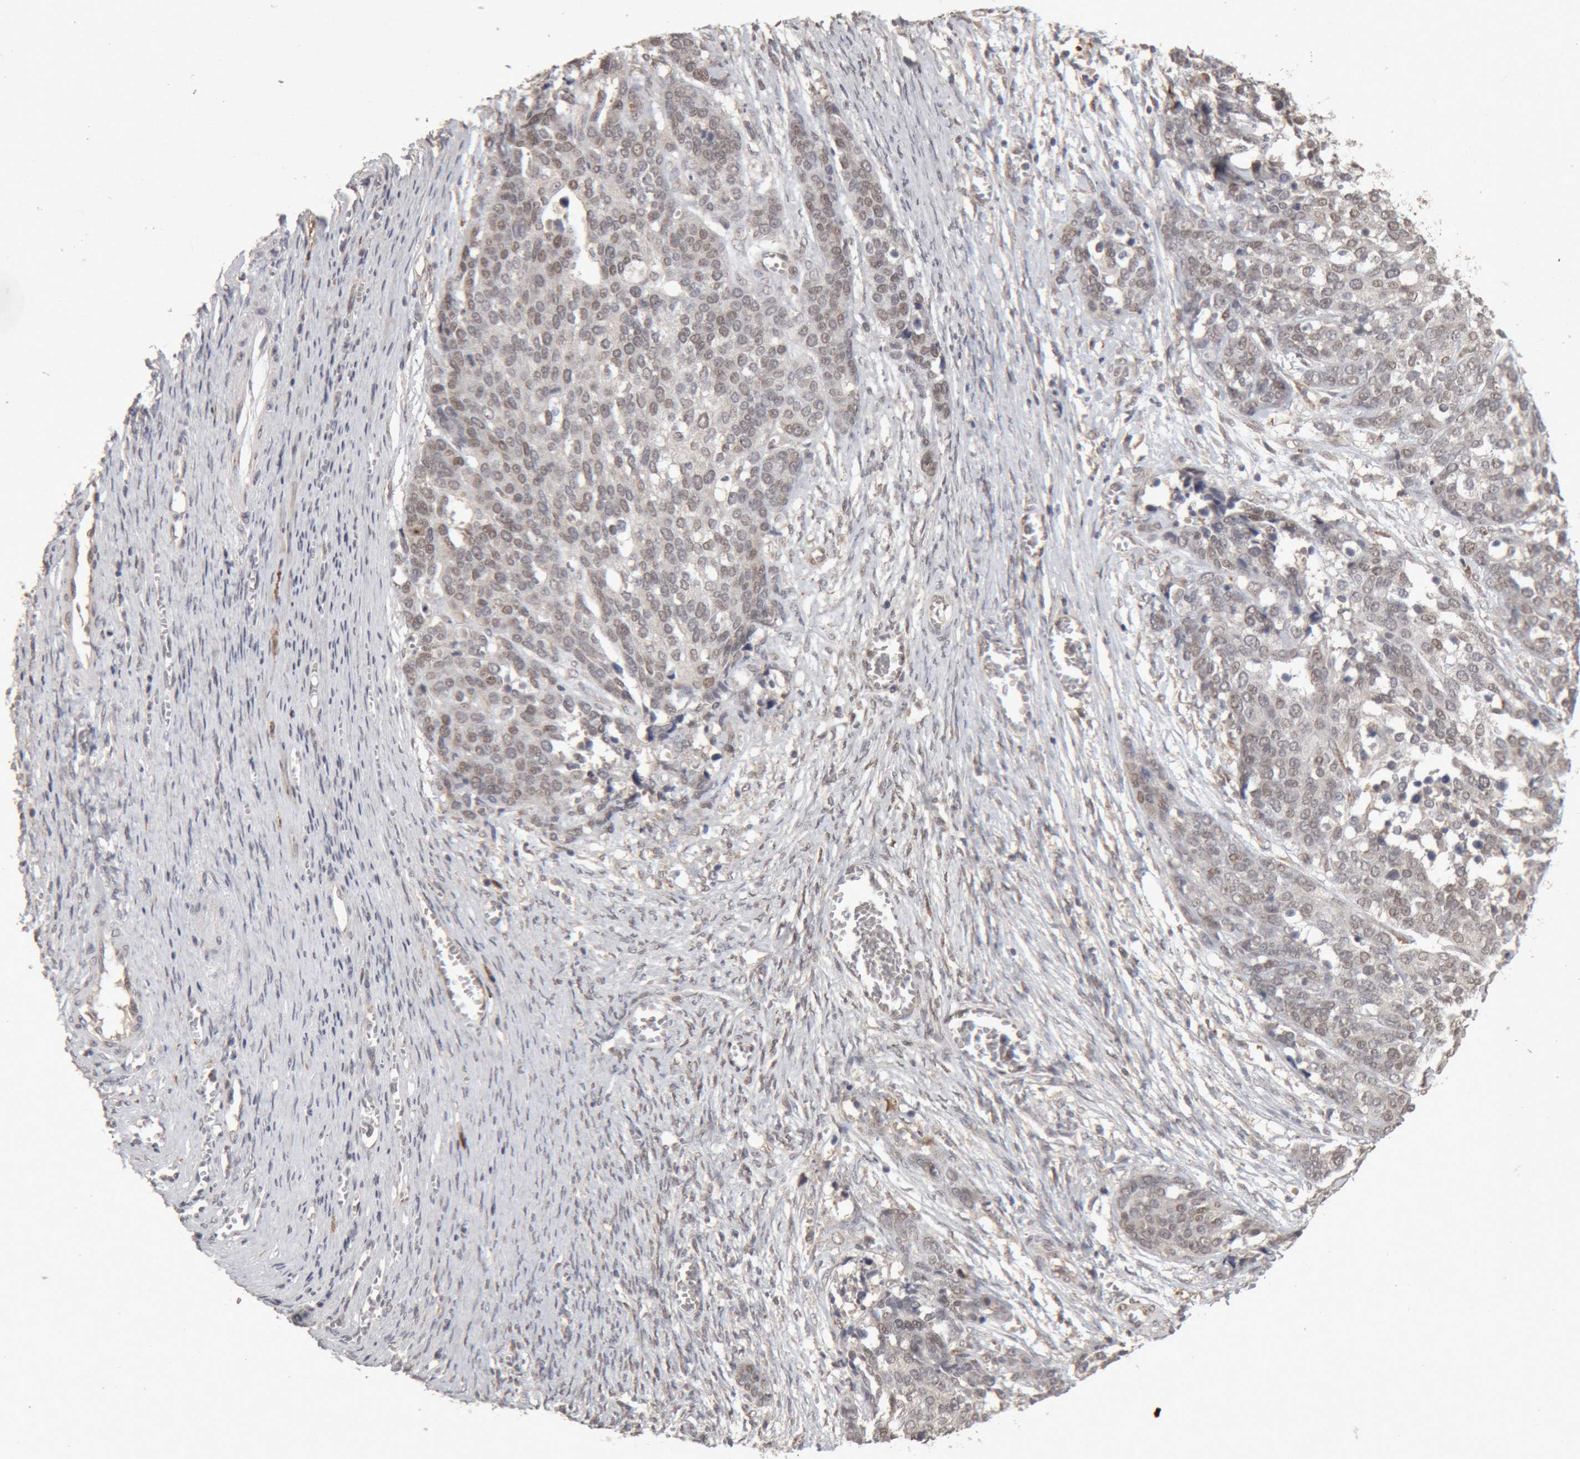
{"staining": {"intensity": "weak", "quantity": "25%-75%", "location": "nuclear"}, "tissue": "ovarian cancer", "cell_type": "Tumor cells", "image_type": "cancer", "snomed": [{"axis": "morphology", "description": "Cystadenocarcinoma, serous, NOS"}, {"axis": "topography", "description": "Ovary"}], "caption": "Ovarian cancer (serous cystadenocarcinoma) was stained to show a protein in brown. There is low levels of weak nuclear expression in approximately 25%-75% of tumor cells.", "gene": "MEP1A", "patient": {"sex": "female", "age": 44}}